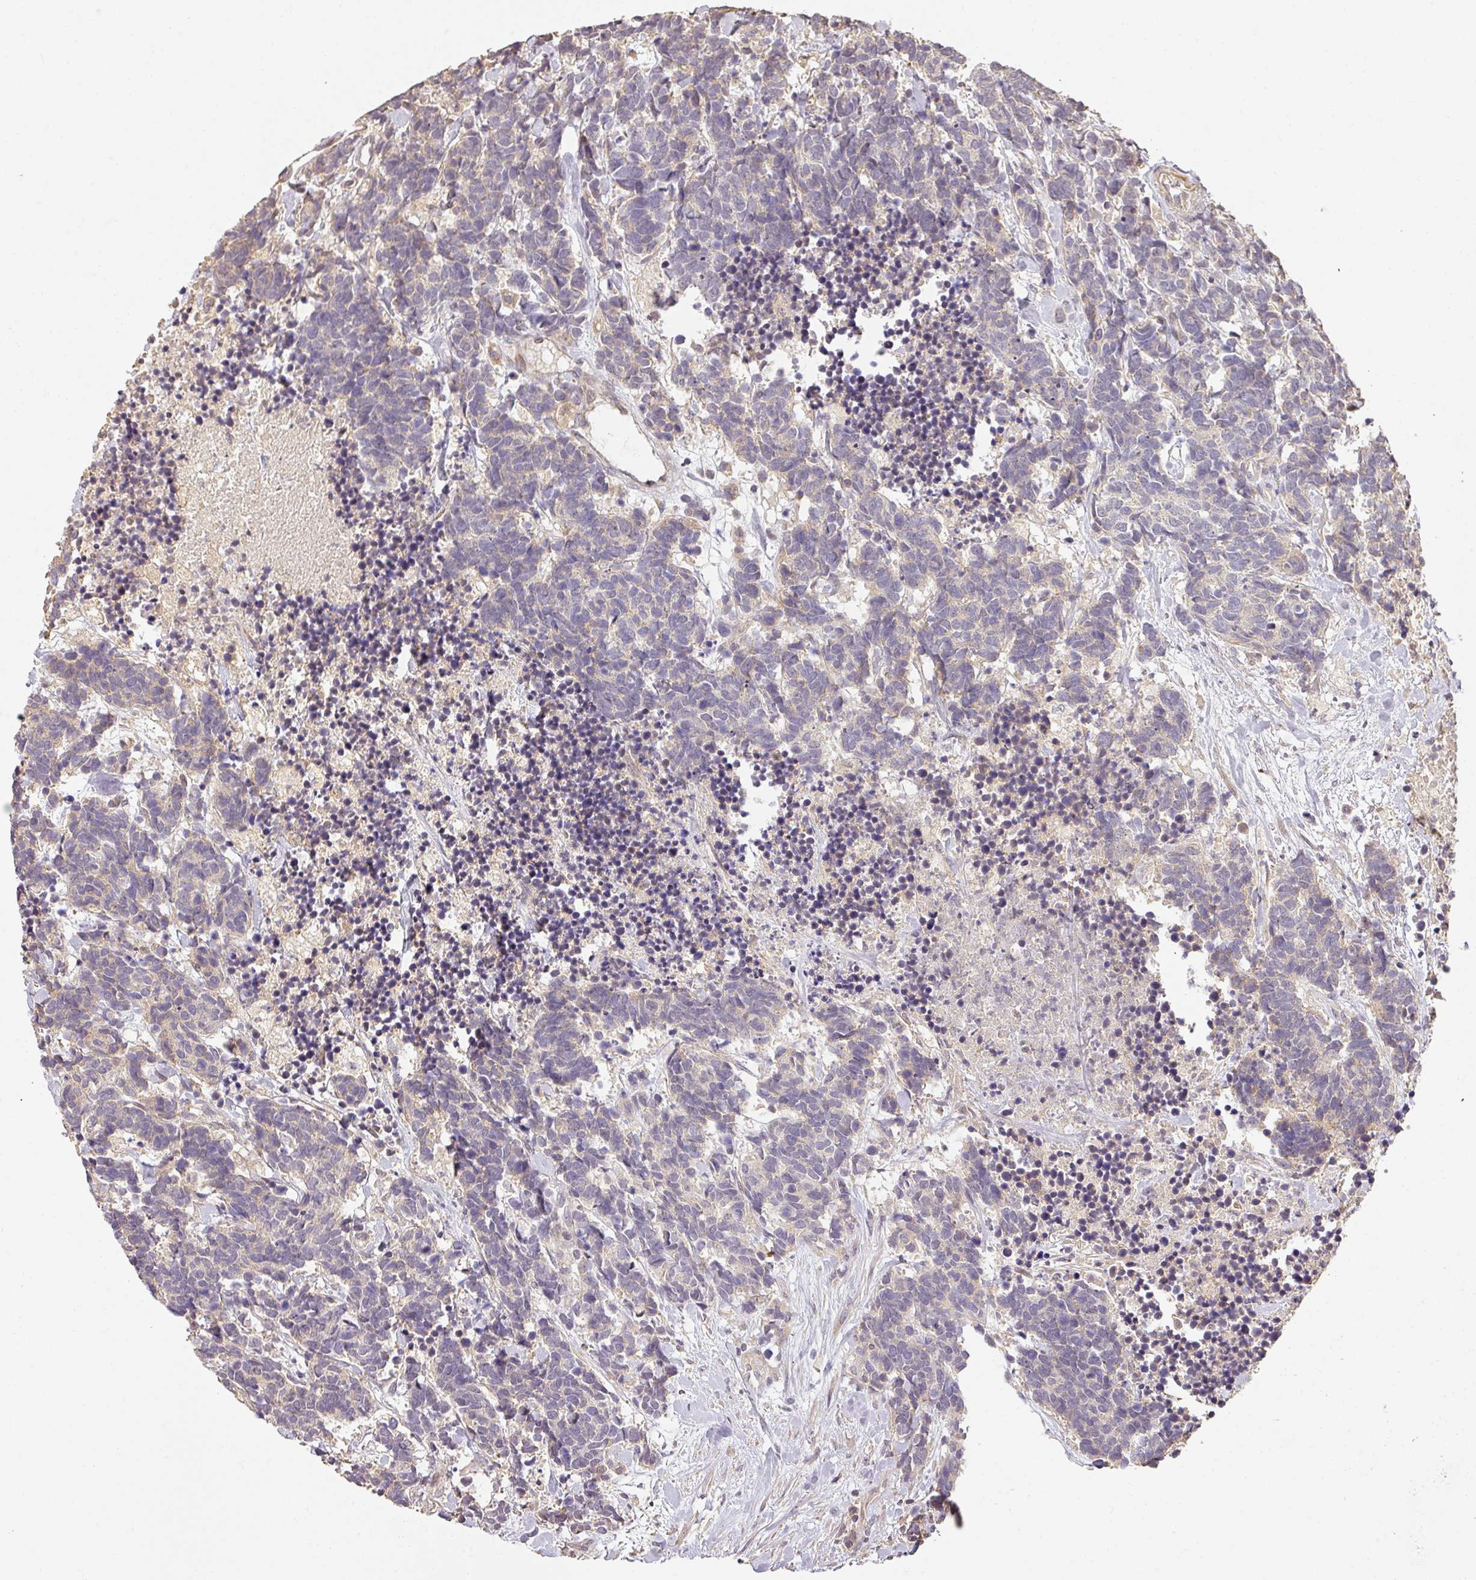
{"staining": {"intensity": "negative", "quantity": "none", "location": "none"}, "tissue": "carcinoid", "cell_type": "Tumor cells", "image_type": "cancer", "snomed": [{"axis": "morphology", "description": "Carcinoma, NOS"}, {"axis": "morphology", "description": "Carcinoid, malignant, NOS"}, {"axis": "topography", "description": "Prostate"}], "caption": "DAB immunohistochemical staining of carcinoid displays no significant positivity in tumor cells.", "gene": "BPIFB3", "patient": {"sex": "male", "age": 57}}